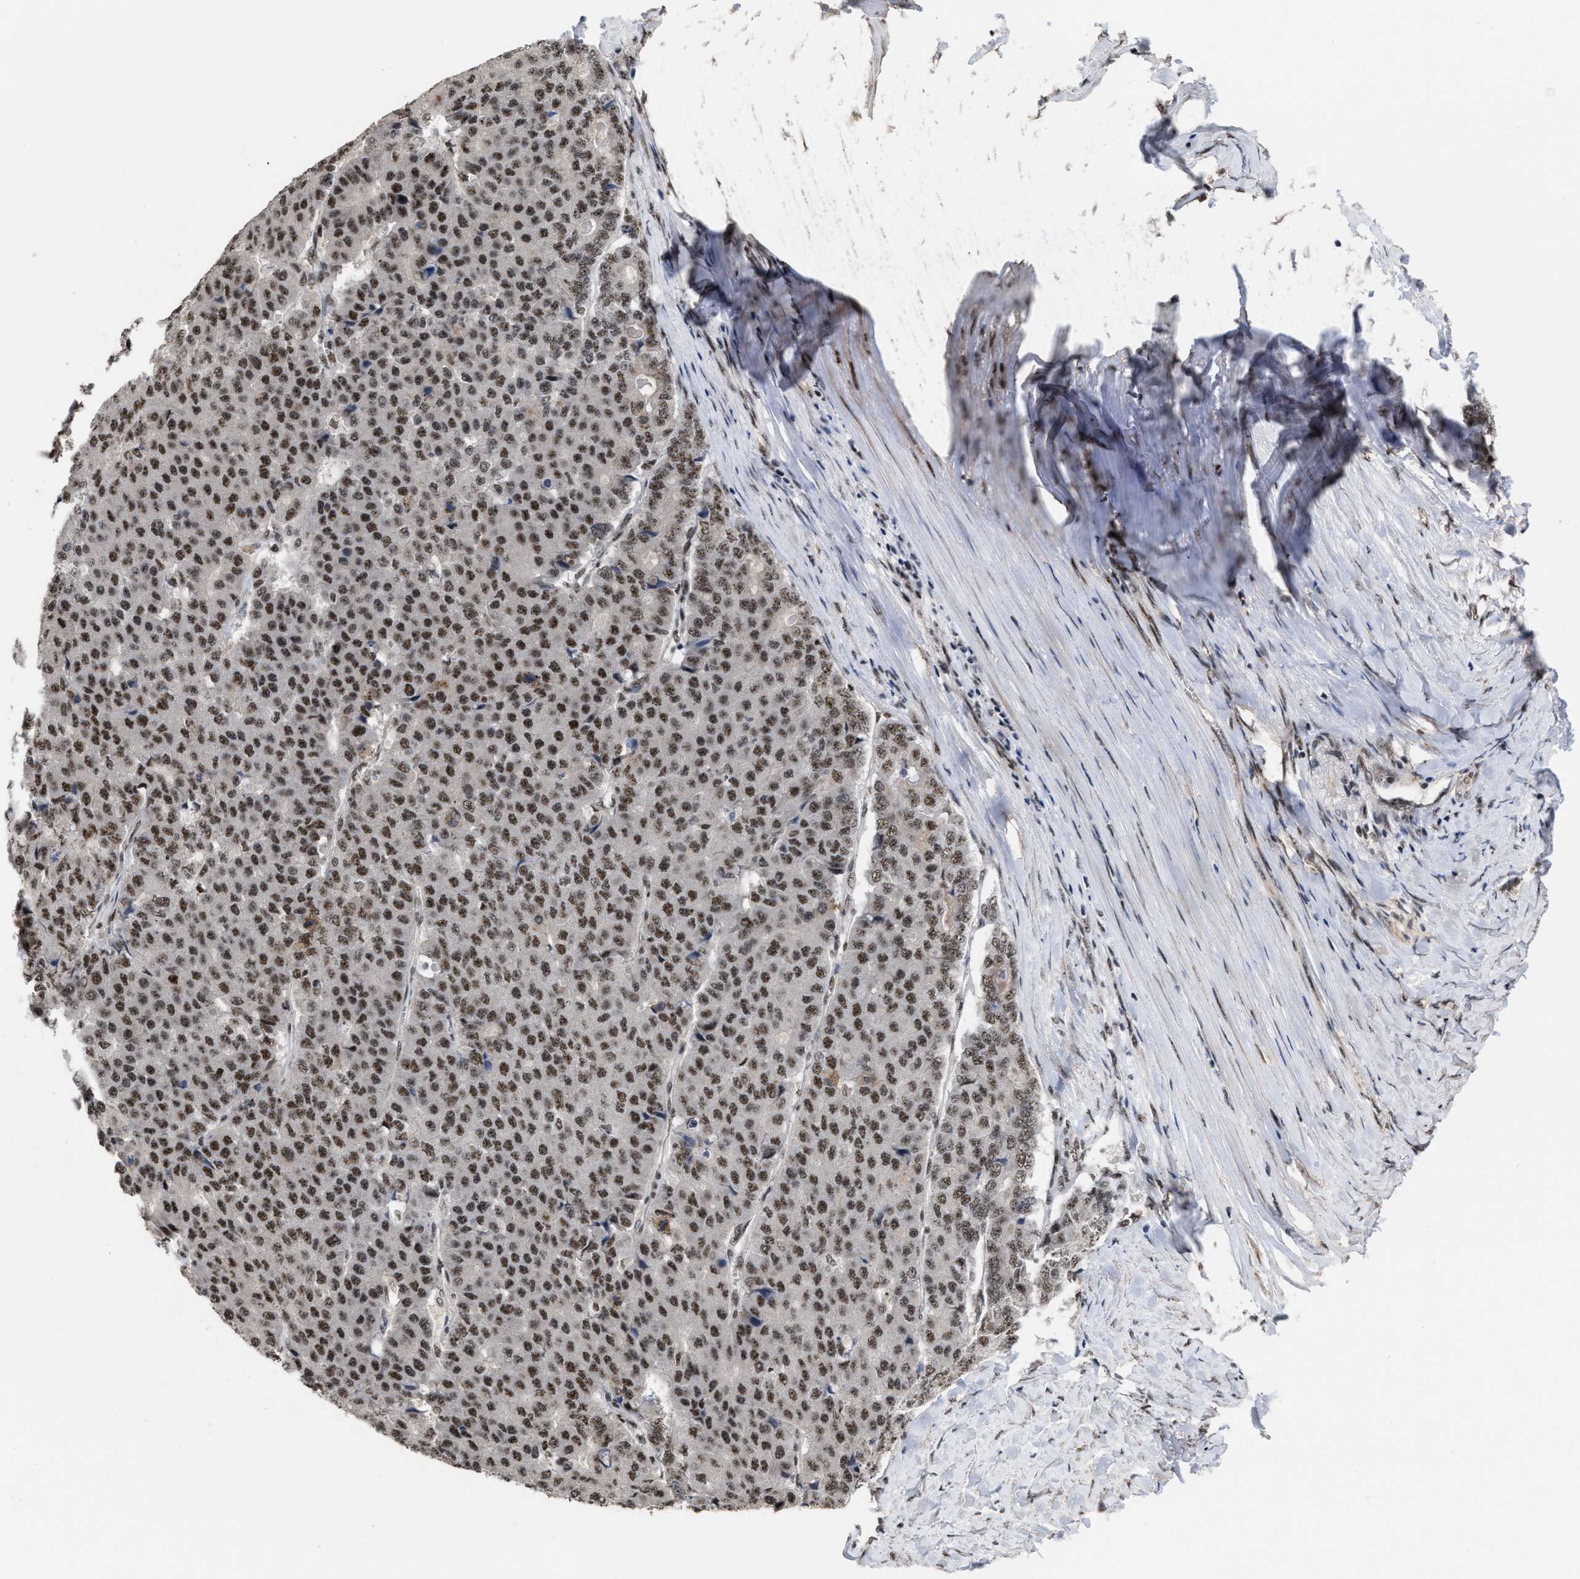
{"staining": {"intensity": "strong", "quantity": ">75%", "location": "nuclear"}, "tissue": "pancreatic cancer", "cell_type": "Tumor cells", "image_type": "cancer", "snomed": [{"axis": "morphology", "description": "Adenocarcinoma, NOS"}, {"axis": "topography", "description": "Pancreas"}], "caption": "Approximately >75% of tumor cells in pancreatic cancer (adenocarcinoma) show strong nuclear protein positivity as visualized by brown immunohistochemical staining.", "gene": "EIF4A3", "patient": {"sex": "male", "age": 50}}